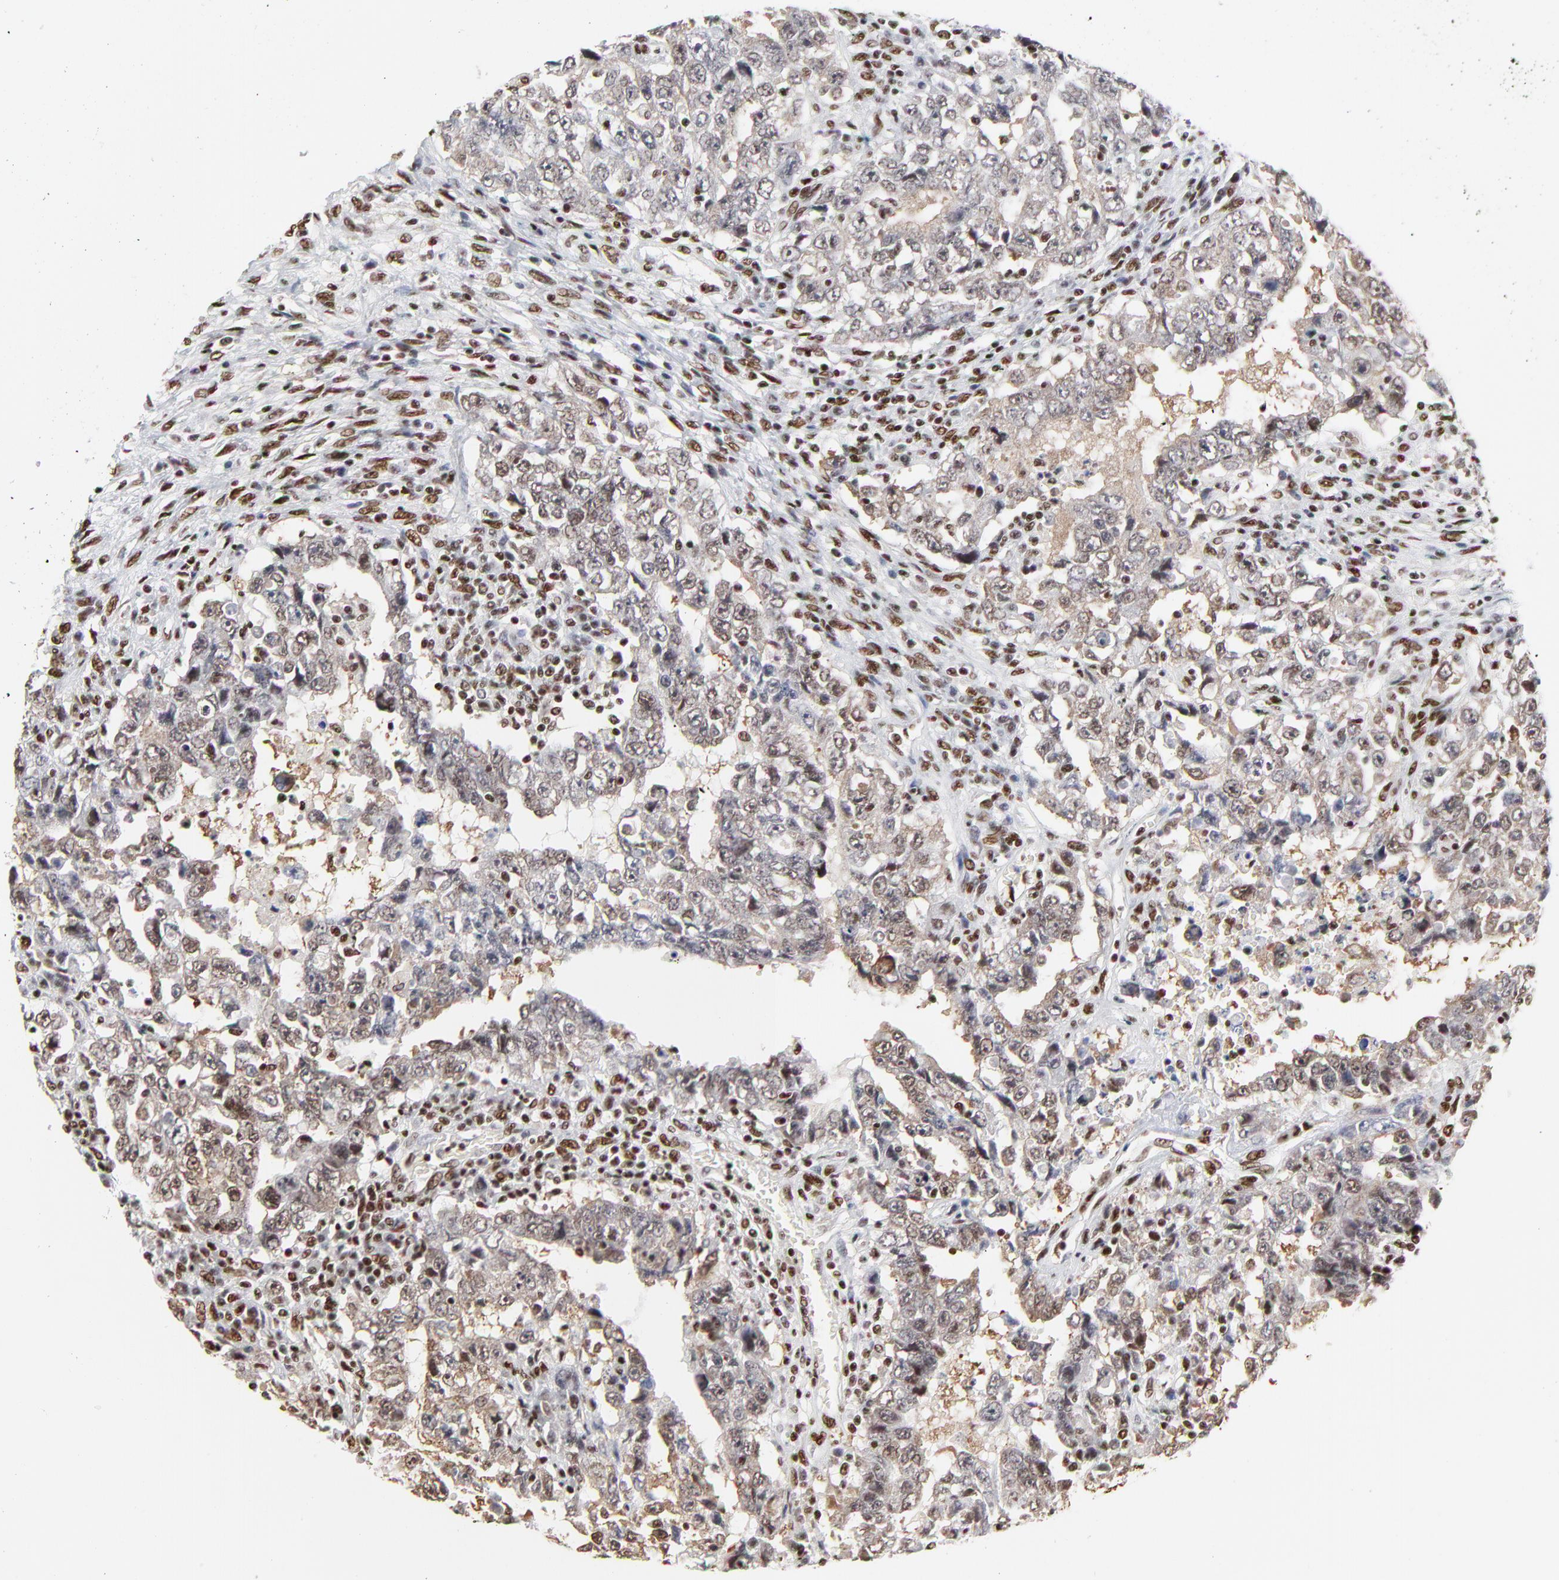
{"staining": {"intensity": "moderate", "quantity": ">75%", "location": "nuclear"}, "tissue": "testis cancer", "cell_type": "Tumor cells", "image_type": "cancer", "snomed": [{"axis": "morphology", "description": "Carcinoma, Embryonal, NOS"}, {"axis": "topography", "description": "Testis"}], "caption": "A medium amount of moderate nuclear expression is identified in approximately >75% of tumor cells in embryonal carcinoma (testis) tissue.", "gene": "CREB1", "patient": {"sex": "male", "age": 26}}